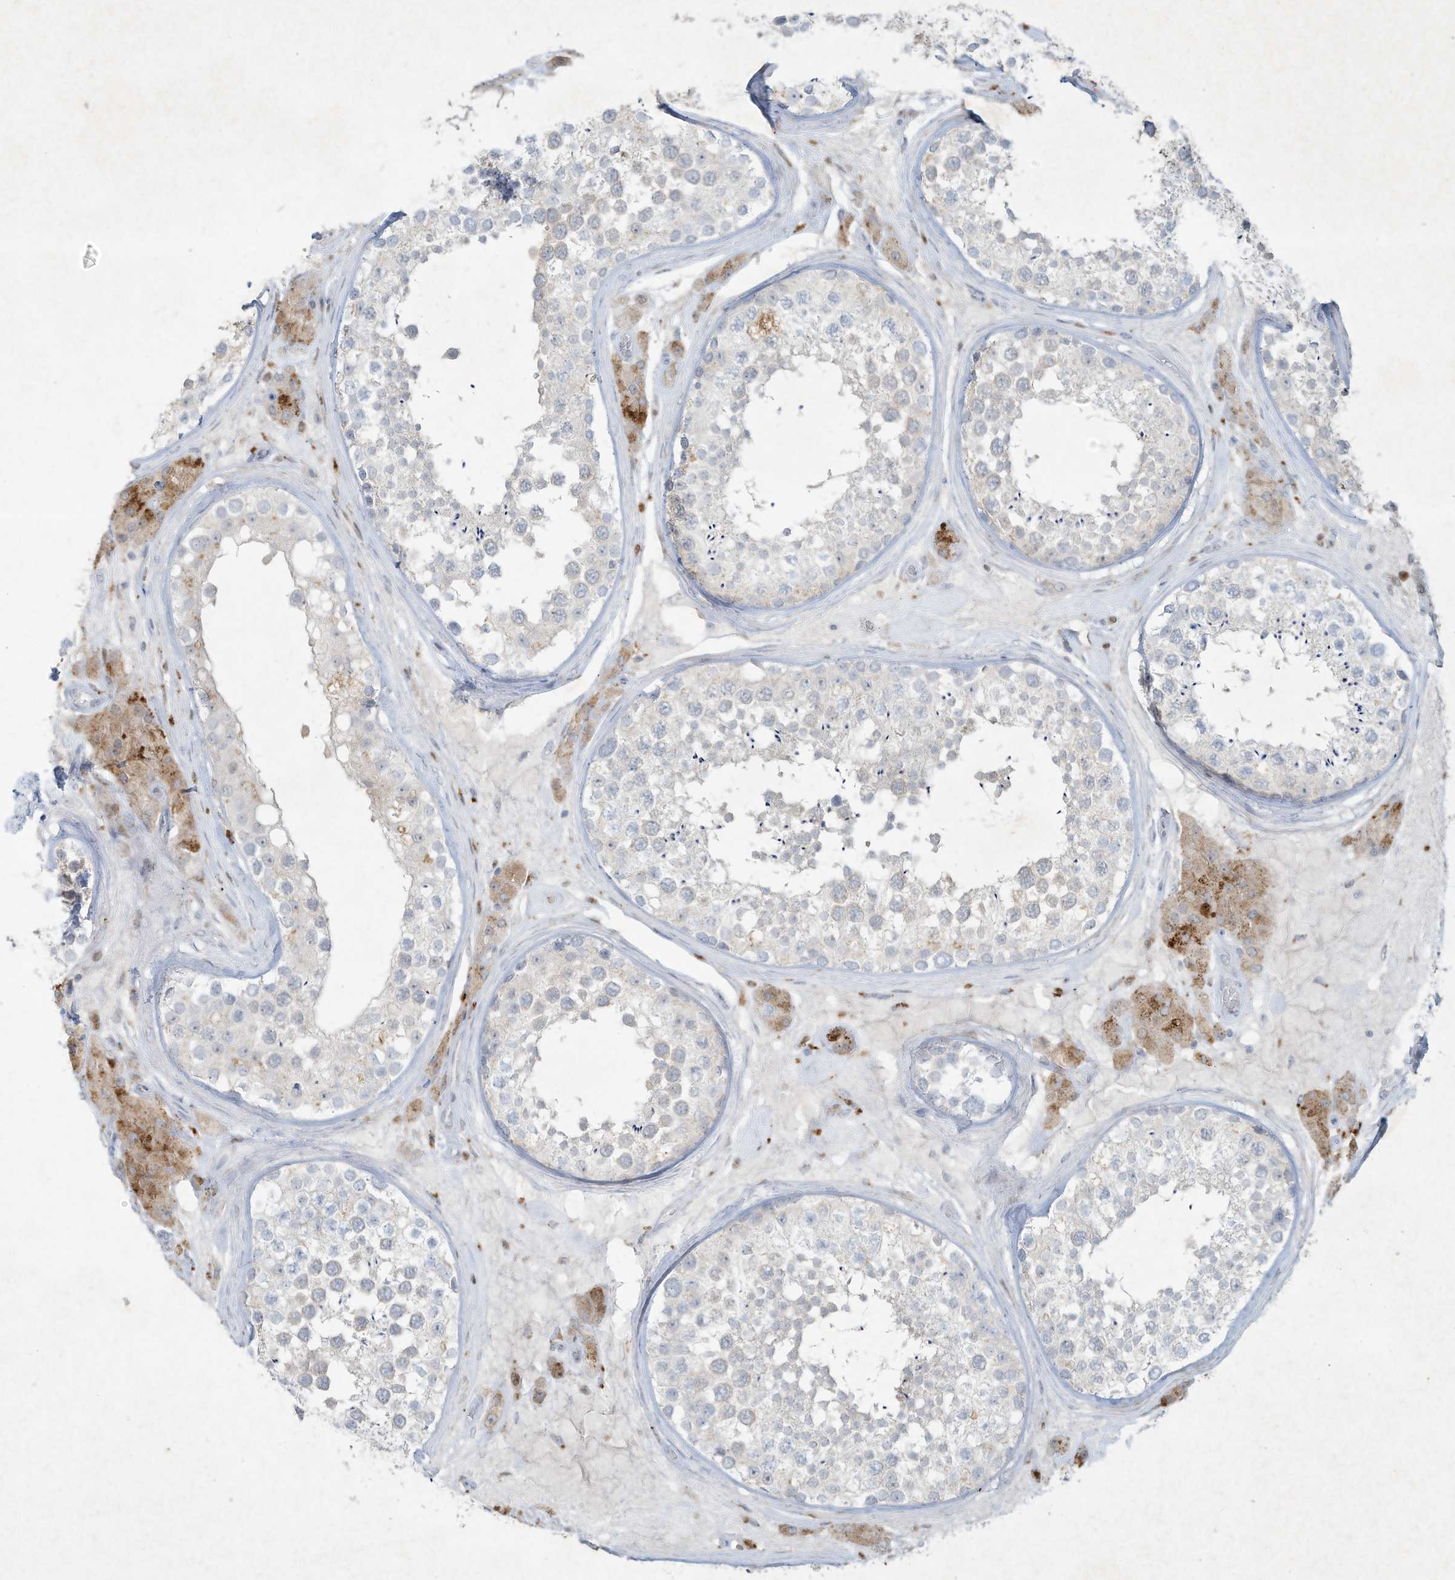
{"staining": {"intensity": "weak", "quantity": "25%-75%", "location": "cytoplasmic/membranous"}, "tissue": "testis", "cell_type": "Cells in seminiferous ducts", "image_type": "normal", "snomed": [{"axis": "morphology", "description": "Normal tissue, NOS"}, {"axis": "topography", "description": "Testis"}], "caption": "Benign testis was stained to show a protein in brown. There is low levels of weak cytoplasmic/membranous expression in about 25%-75% of cells in seminiferous ducts.", "gene": "TUBE1", "patient": {"sex": "male", "age": 46}}